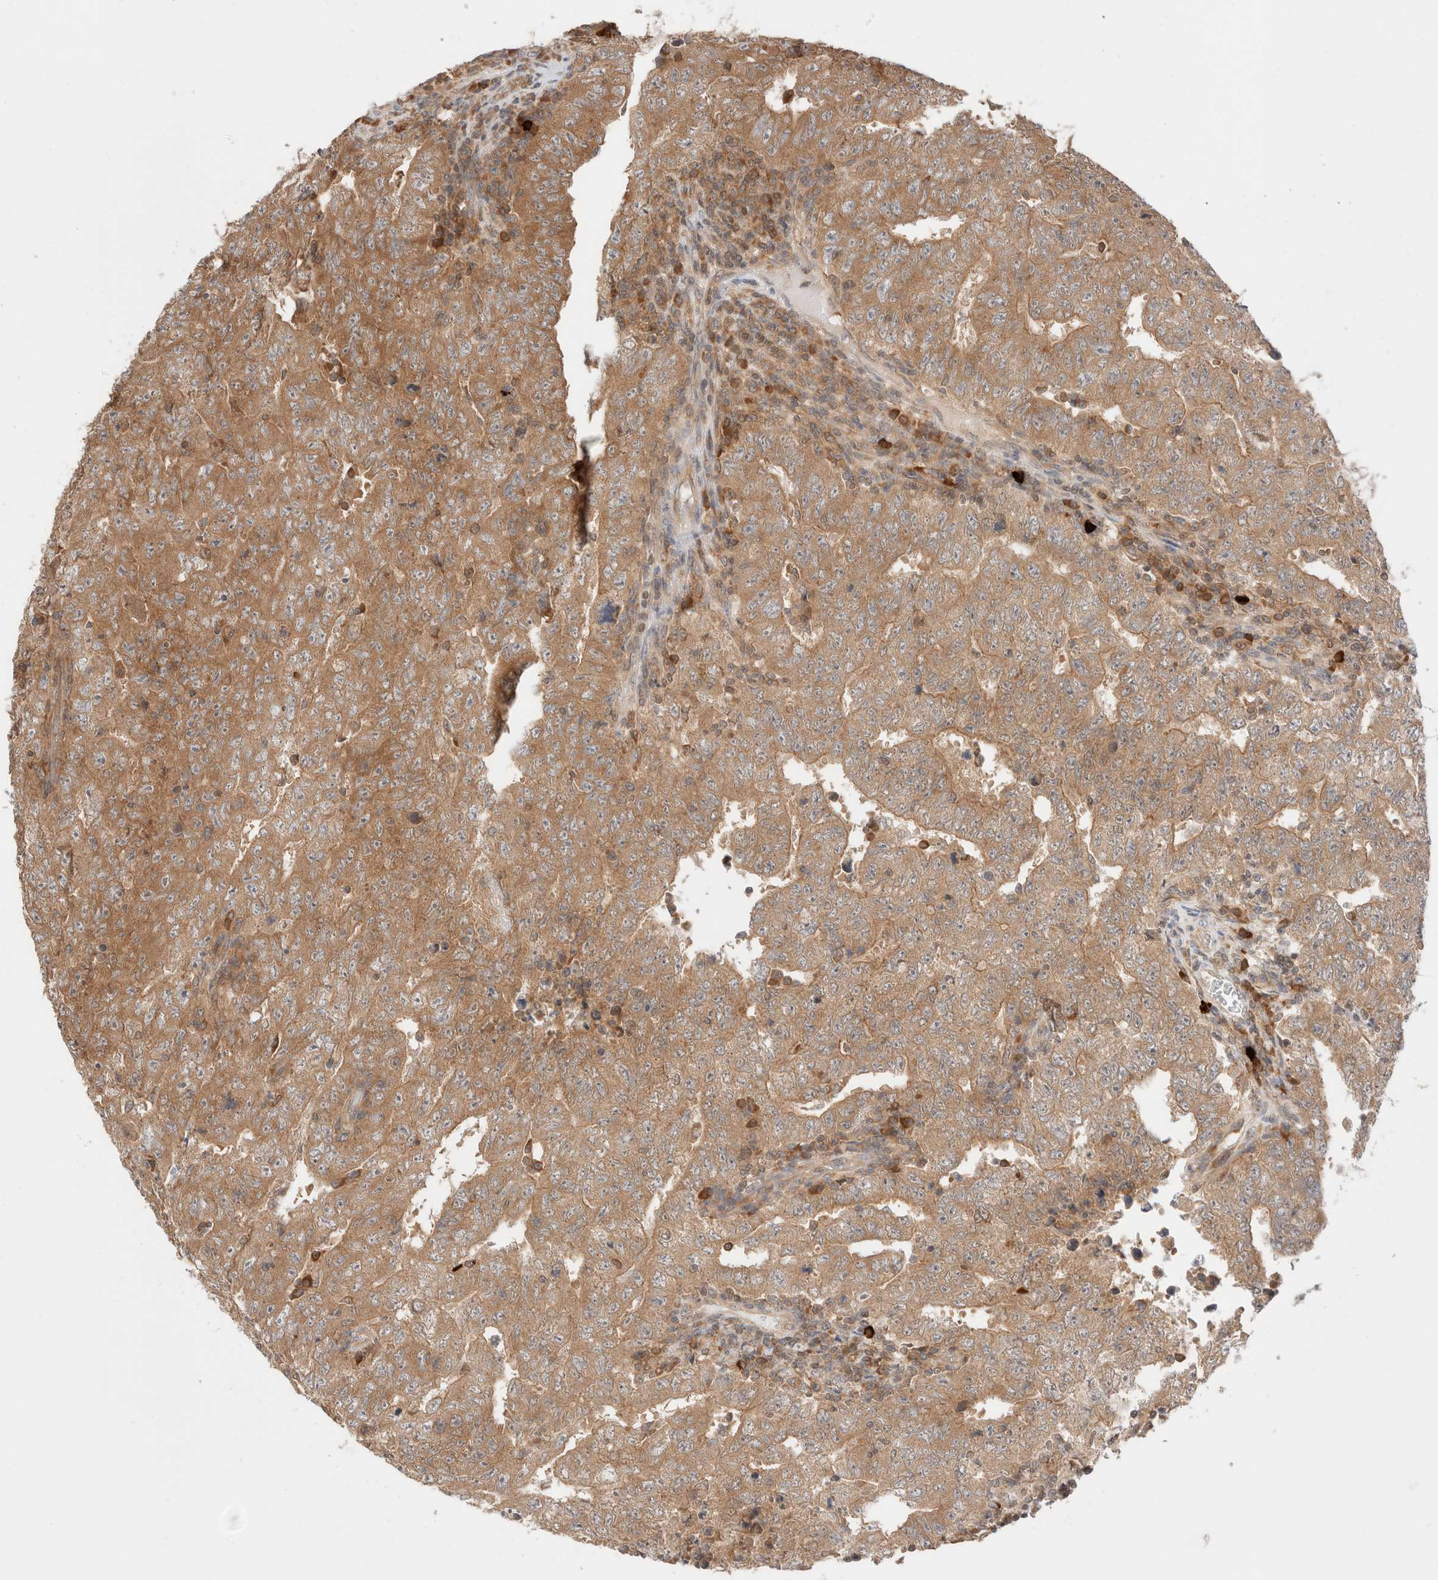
{"staining": {"intensity": "moderate", "quantity": ">75%", "location": "cytoplasmic/membranous"}, "tissue": "testis cancer", "cell_type": "Tumor cells", "image_type": "cancer", "snomed": [{"axis": "morphology", "description": "Carcinoma, Embryonal, NOS"}, {"axis": "topography", "description": "Testis"}], "caption": "The photomicrograph demonstrates a brown stain indicating the presence of a protein in the cytoplasmic/membranous of tumor cells in testis cancer.", "gene": "XKR4", "patient": {"sex": "male", "age": 26}}